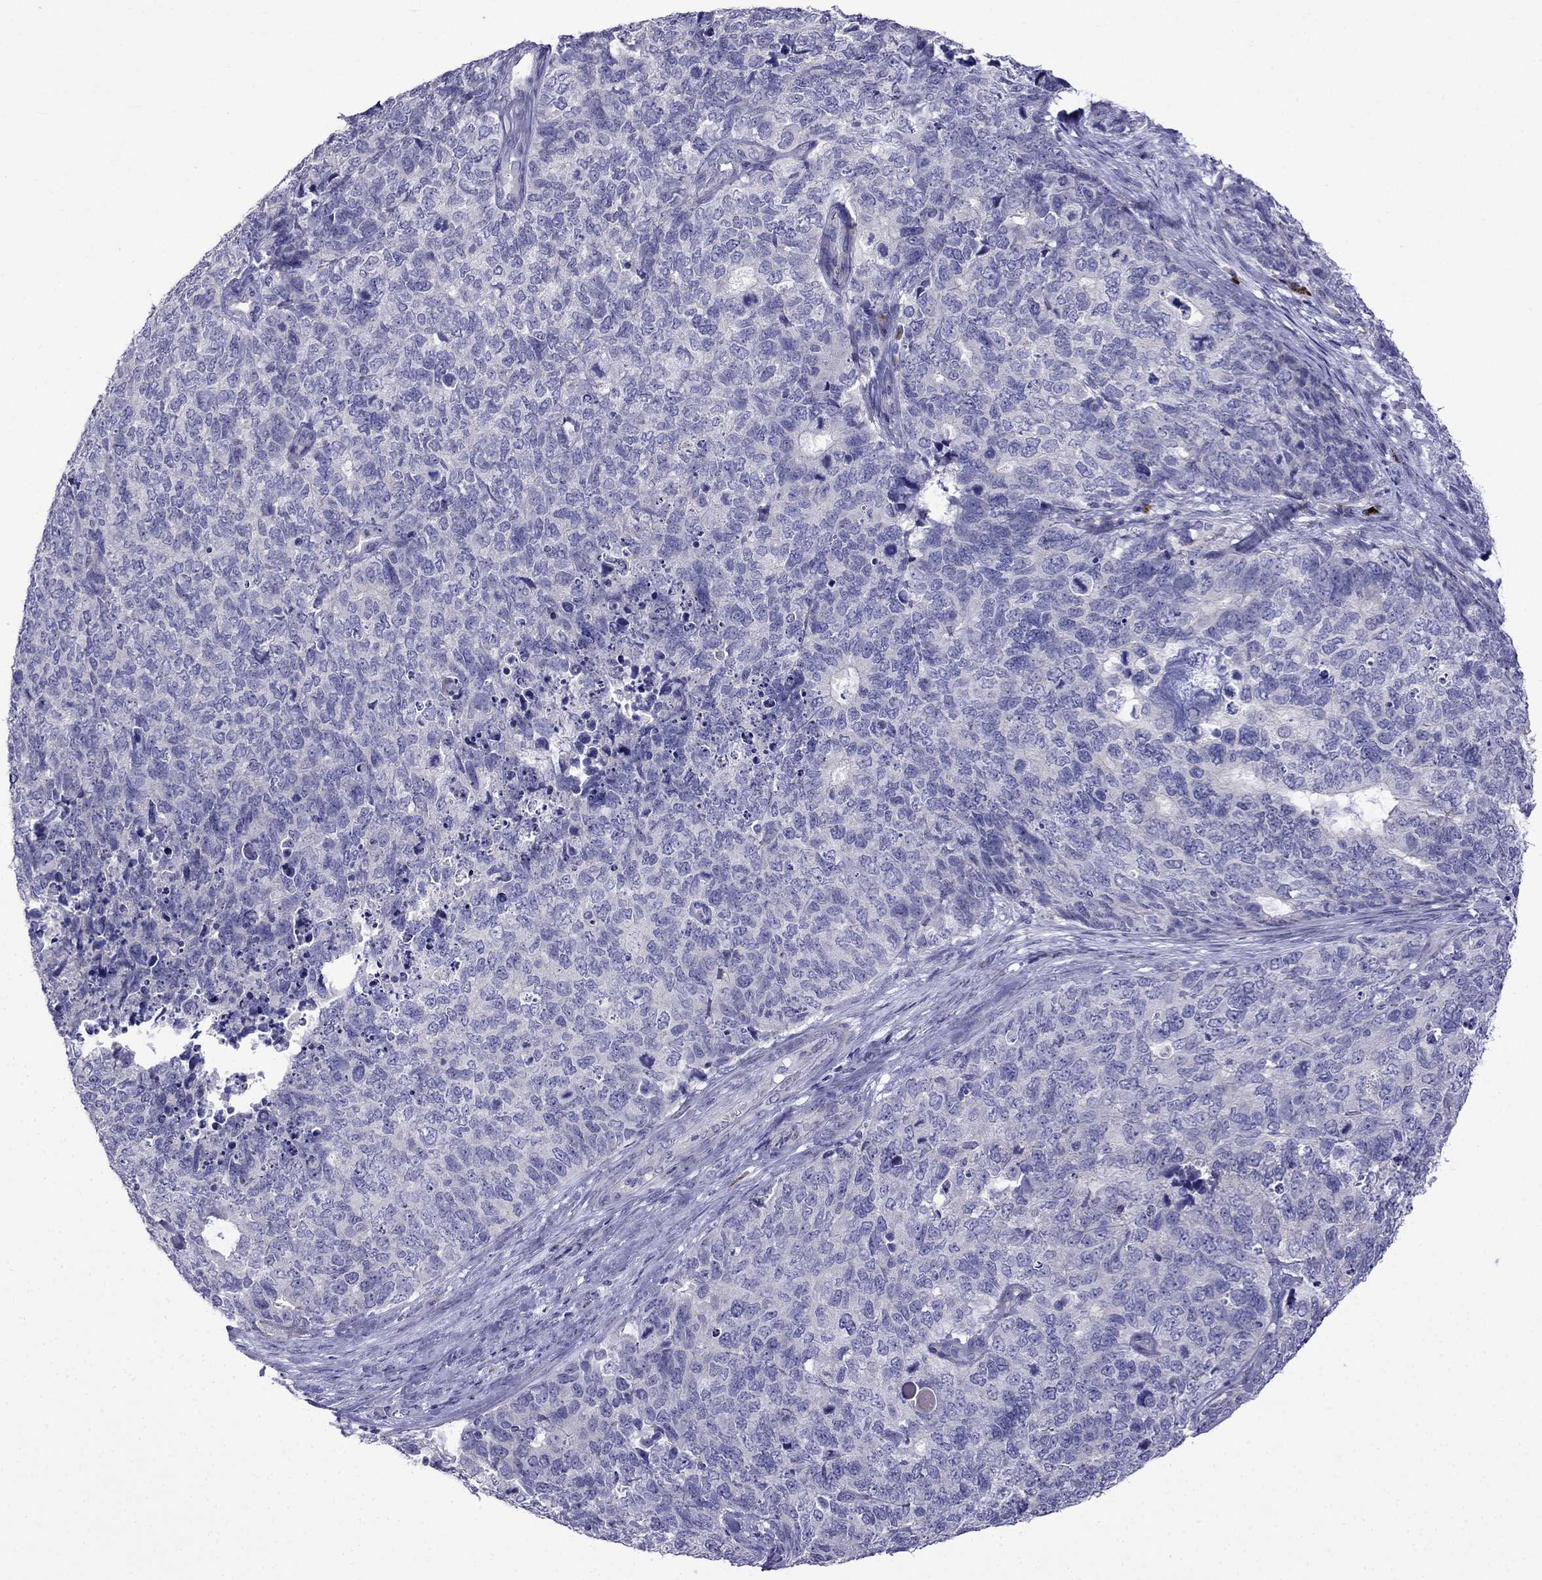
{"staining": {"intensity": "negative", "quantity": "none", "location": "none"}, "tissue": "cervical cancer", "cell_type": "Tumor cells", "image_type": "cancer", "snomed": [{"axis": "morphology", "description": "Squamous cell carcinoma, NOS"}, {"axis": "topography", "description": "Cervix"}], "caption": "This image is of cervical cancer stained with IHC to label a protein in brown with the nuclei are counter-stained blue. There is no expression in tumor cells. (Brightfield microscopy of DAB (3,3'-diaminobenzidine) immunohistochemistry at high magnification).", "gene": "PATE1", "patient": {"sex": "female", "age": 63}}